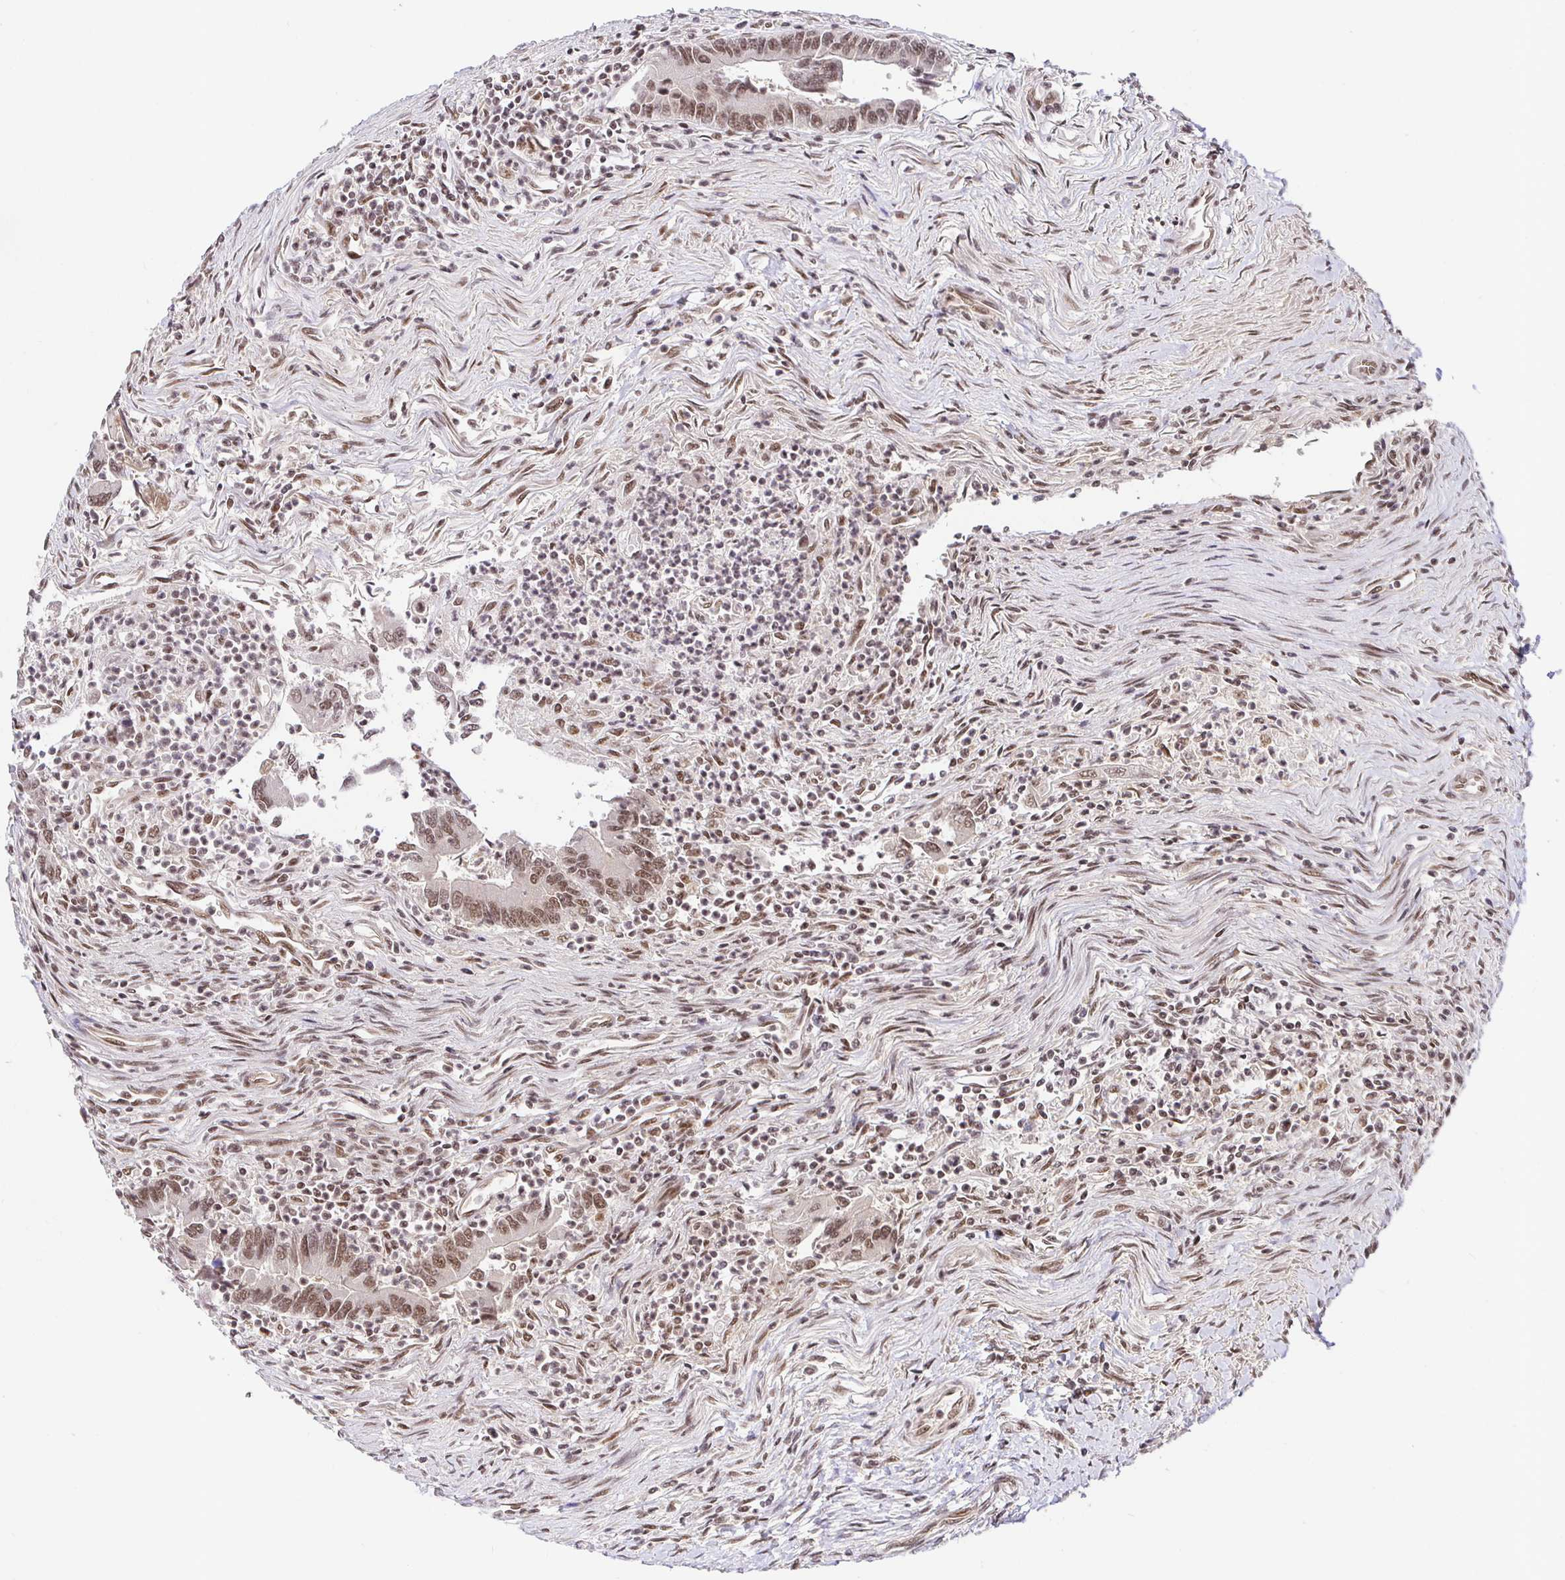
{"staining": {"intensity": "moderate", "quantity": ">75%", "location": "nuclear"}, "tissue": "colorectal cancer", "cell_type": "Tumor cells", "image_type": "cancer", "snomed": [{"axis": "morphology", "description": "Adenocarcinoma, NOS"}, {"axis": "topography", "description": "Colon"}], "caption": "Protein expression analysis of colorectal cancer (adenocarcinoma) exhibits moderate nuclear staining in about >75% of tumor cells. The staining was performed using DAB (3,3'-diaminobenzidine), with brown indicating positive protein expression. Nuclei are stained blue with hematoxylin.", "gene": "USF1", "patient": {"sex": "female", "age": 67}}